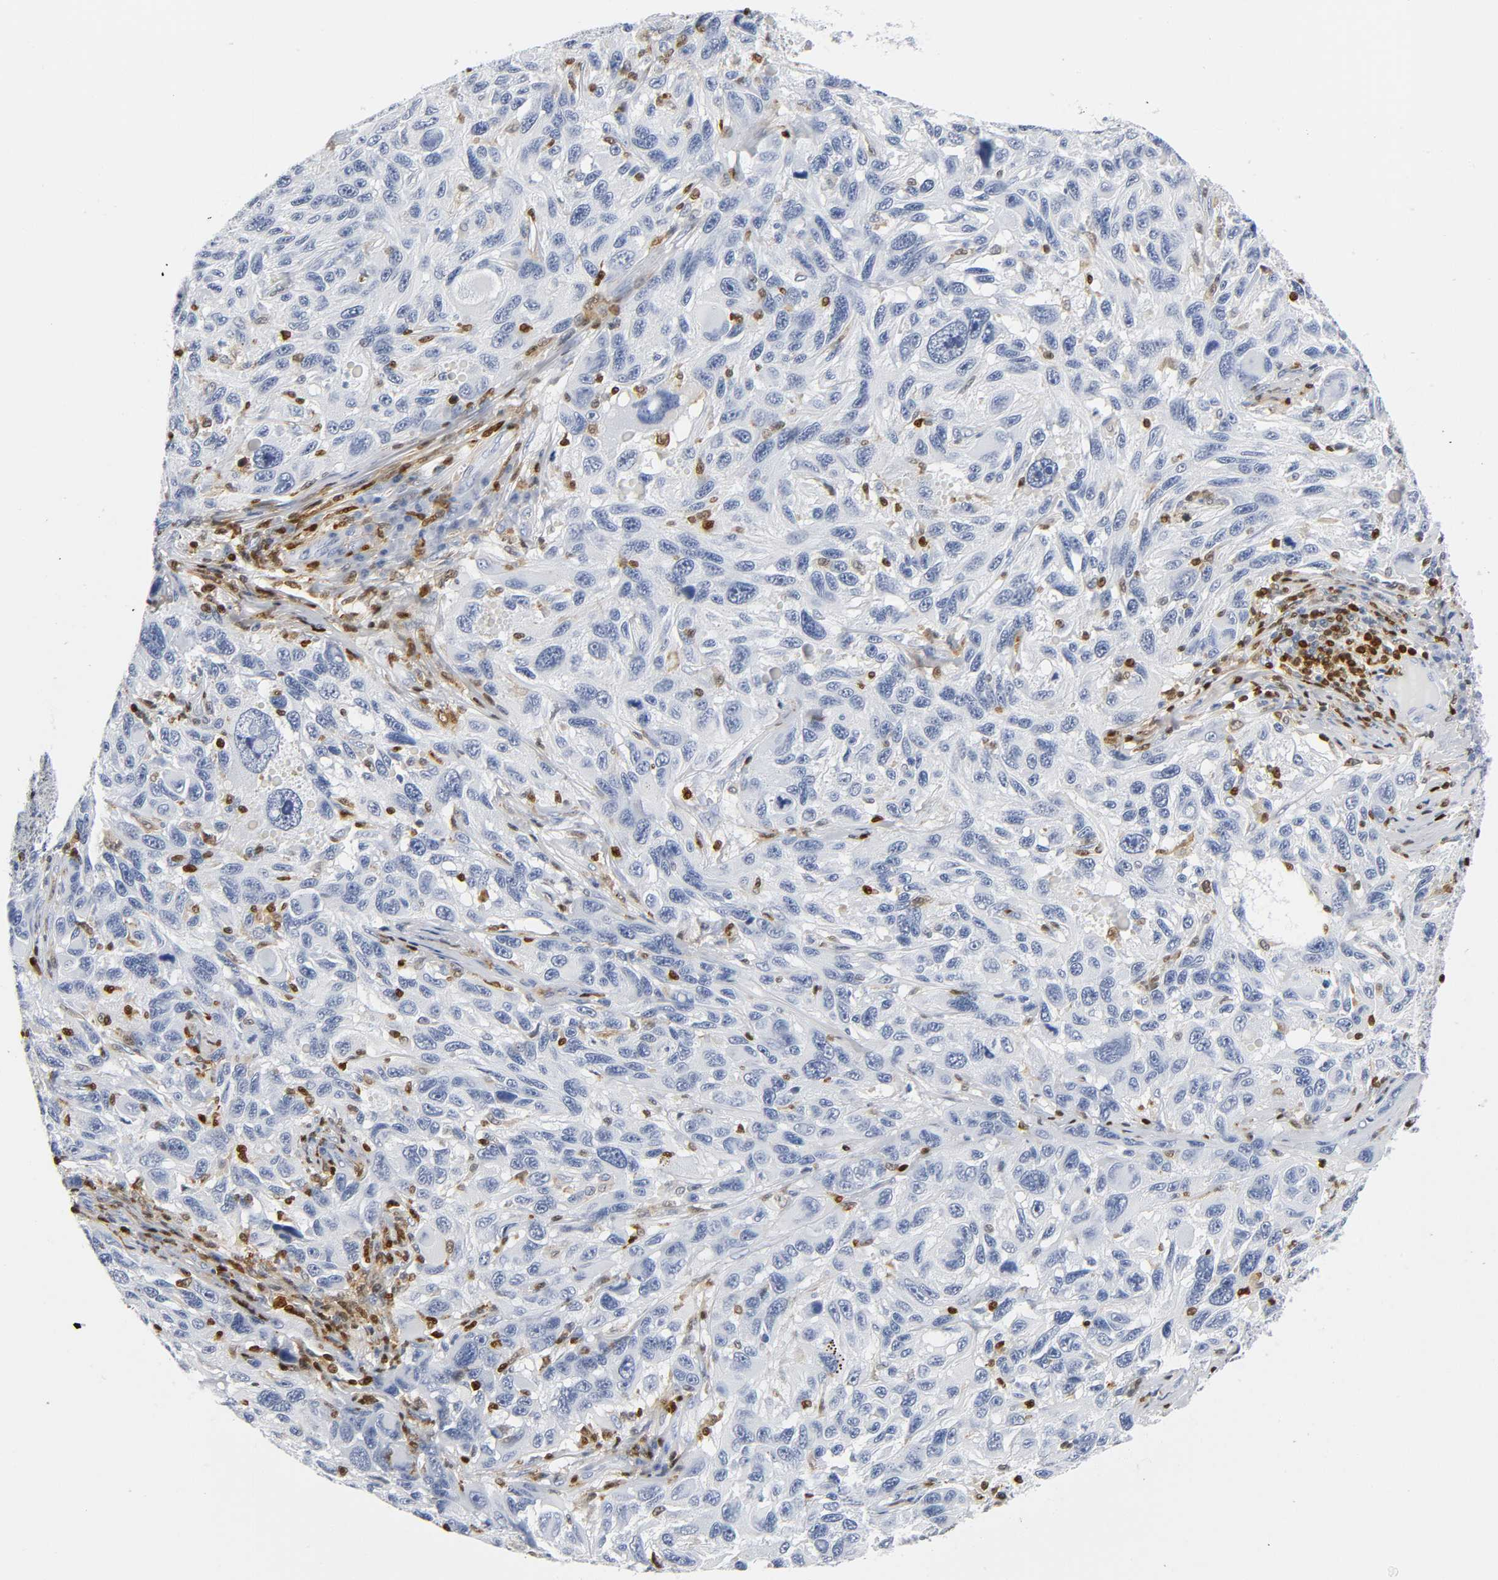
{"staining": {"intensity": "negative", "quantity": "none", "location": "none"}, "tissue": "melanoma", "cell_type": "Tumor cells", "image_type": "cancer", "snomed": [{"axis": "morphology", "description": "Malignant melanoma, NOS"}, {"axis": "topography", "description": "Skin"}], "caption": "Tumor cells show no significant protein expression in malignant melanoma. Brightfield microscopy of immunohistochemistry stained with DAB (3,3'-diaminobenzidine) (brown) and hematoxylin (blue), captured at high magnification.", "gene": "DOK2", "patient": {"sex": "male", "age": 53}}